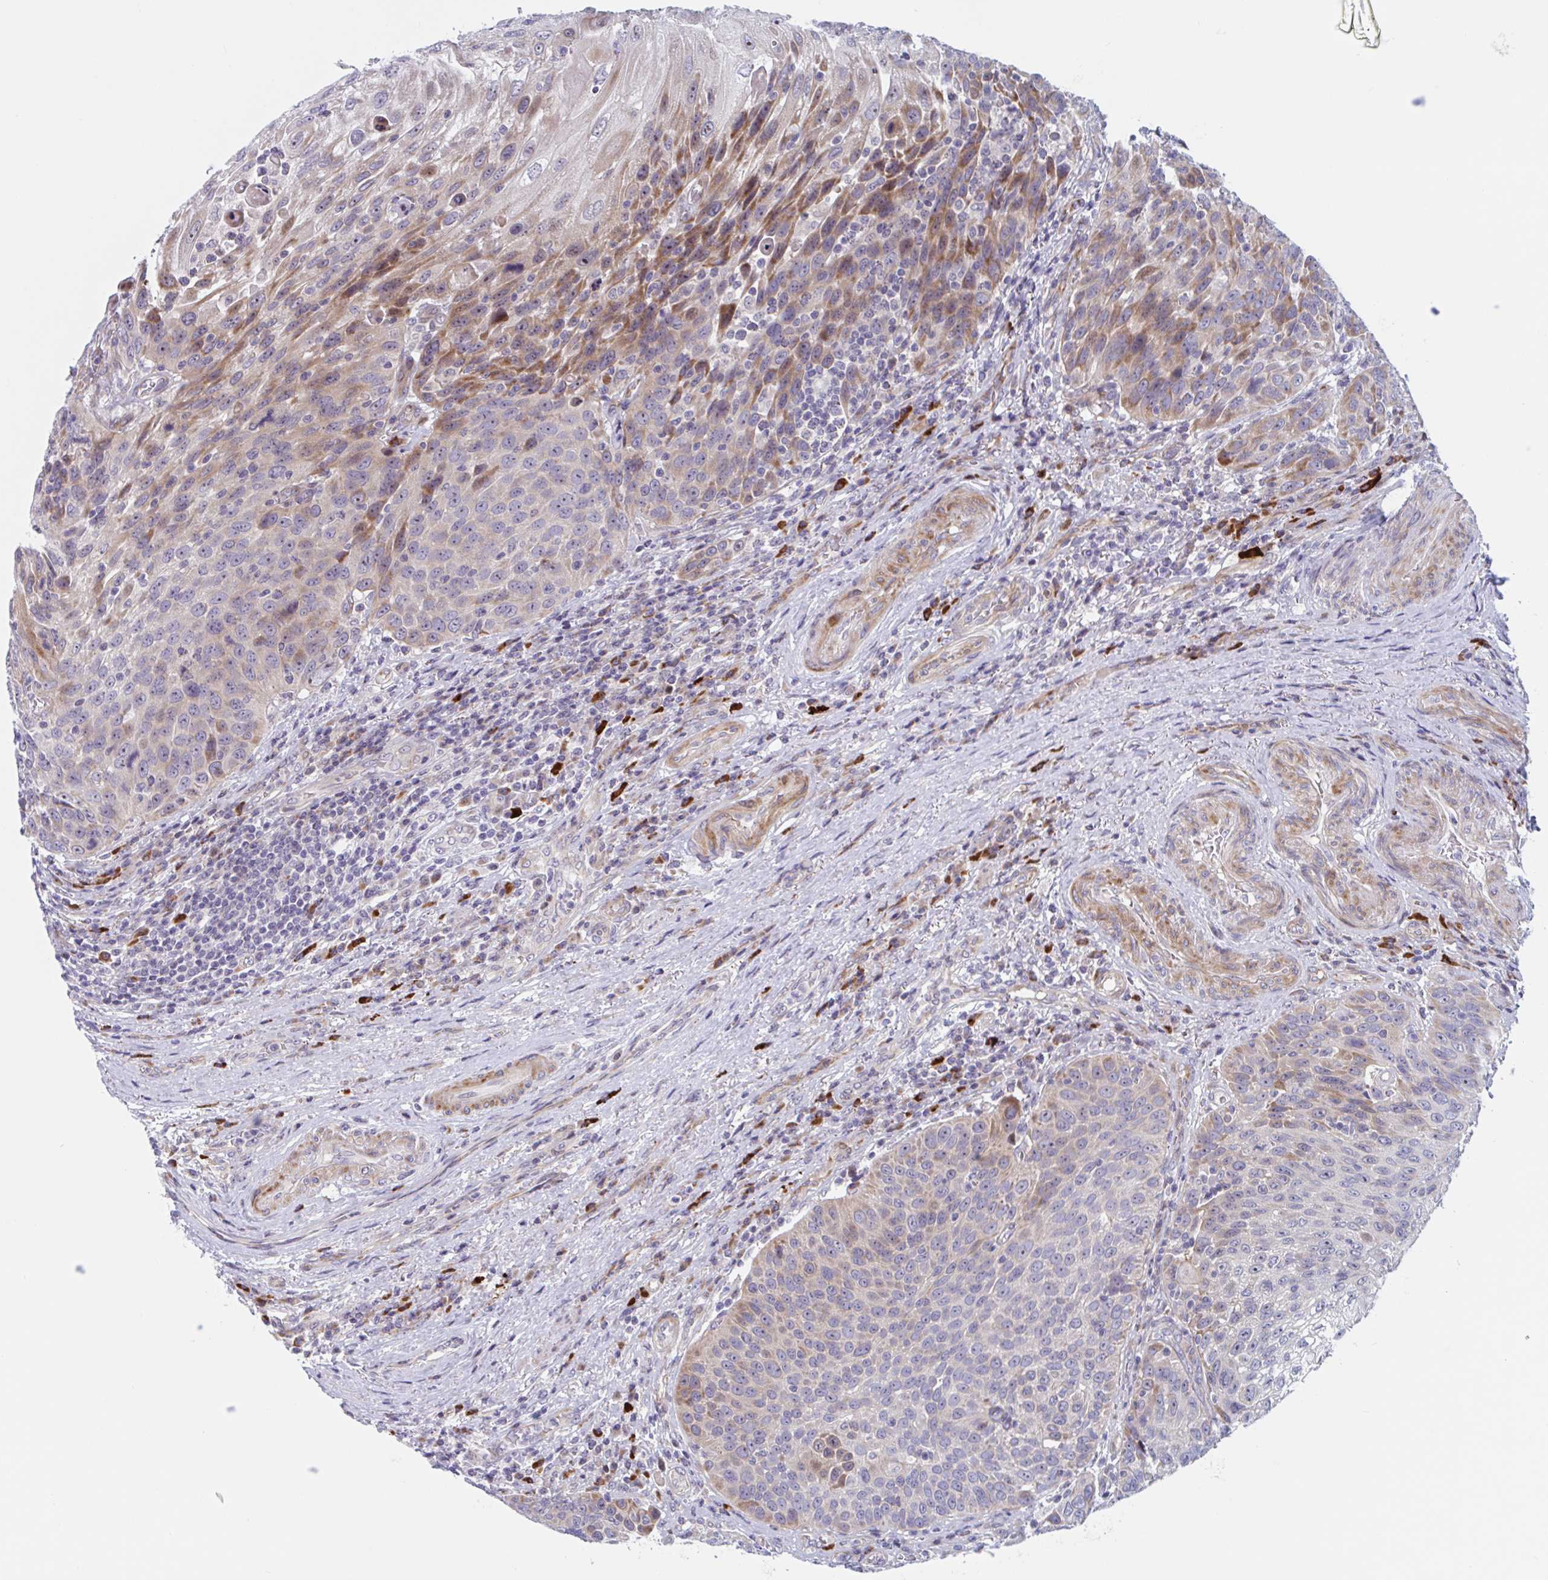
{"staining": {"intensity": "moderate", "quantity": "<25%", "location": "cytoplasmic/membranous"}, "tissue": "urothelial cancer", "cell_type": "Tumor cells", "image_type": "cancer", "snomed": [{"axis": "morphology", "description": "Urothelial carcinoma, High grade"}, {"axis": "topography", "description": "Urinary bladder"}], "caption": "Immunohistochemistry of human urothelial carcinoma (high-grade) shows low levels of moderate cytoplasmic/membranous staining in about <25% of tumor cells.", "gene": "DUXA", "patient": {"sex": "female", "age": 70}}